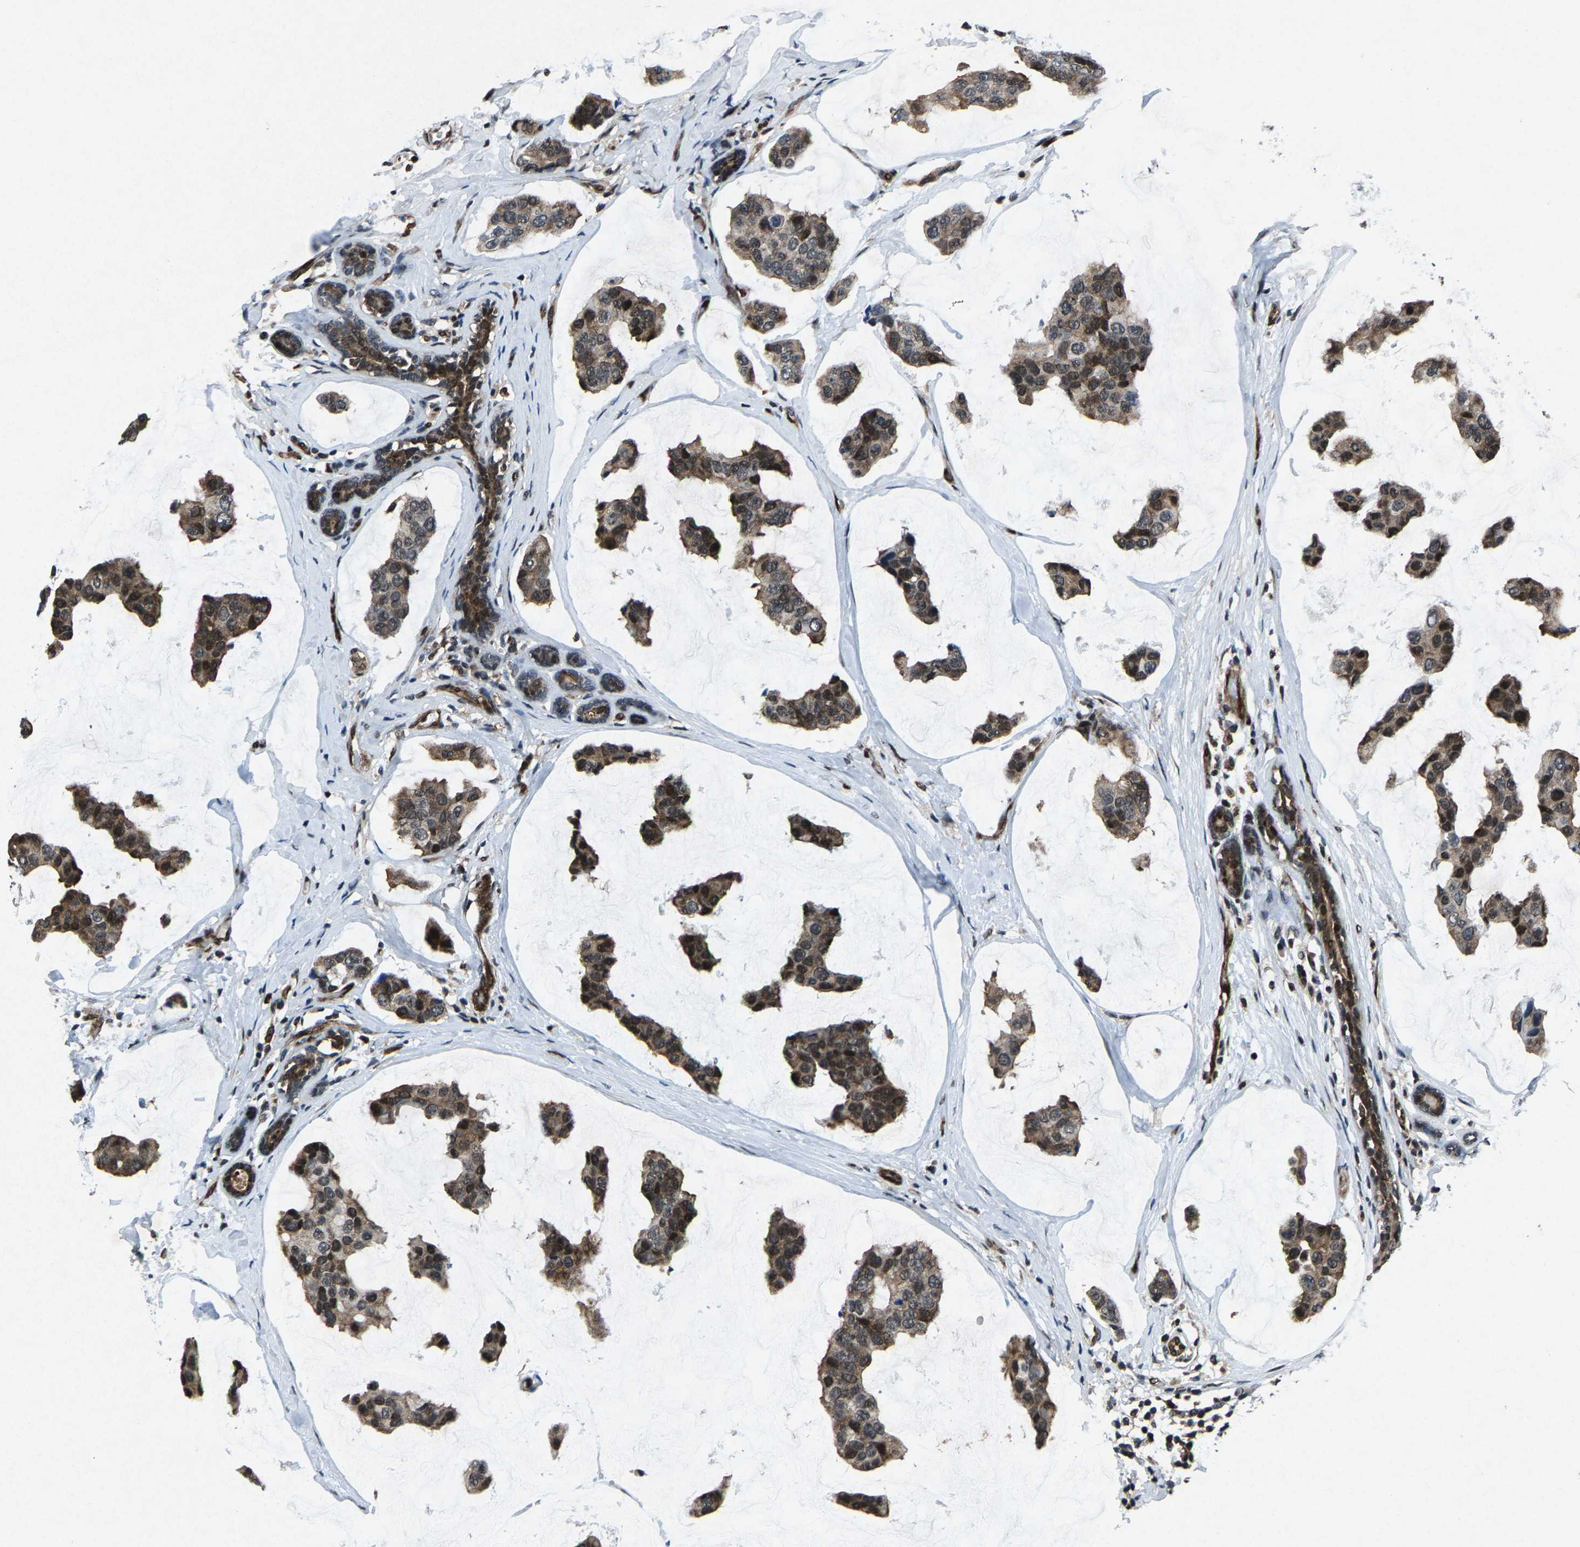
{"staining": {"intensity": "moderate", "quantity": "25%-75%", "location": "cytoplasmic/membranous,nuclear"}, "tissue": "breast cancer", "cell_type": "Tumor cells", "image_type": "cancer", "snomed": [{"axis": "morphology", "description": "Normal tissue, NOS"}, {"axis": "morphology", "description": "Duct carcinoma"}, {"axis": "topography", "description": "Breast"}], "caption": "Tumor cells exhibit medium levels of moderate cytoplasmic/membranous and nuclear staining in about 25%-75% of cells in breast cancer. (Stains: DAB (3,3'-diaminobenzidine) in brown, nuclei in blue, Microscopy: brightfield microscopy at high magnification).", "gene": "ATXN3", "patient": {"sex": "female", "age": 50}}